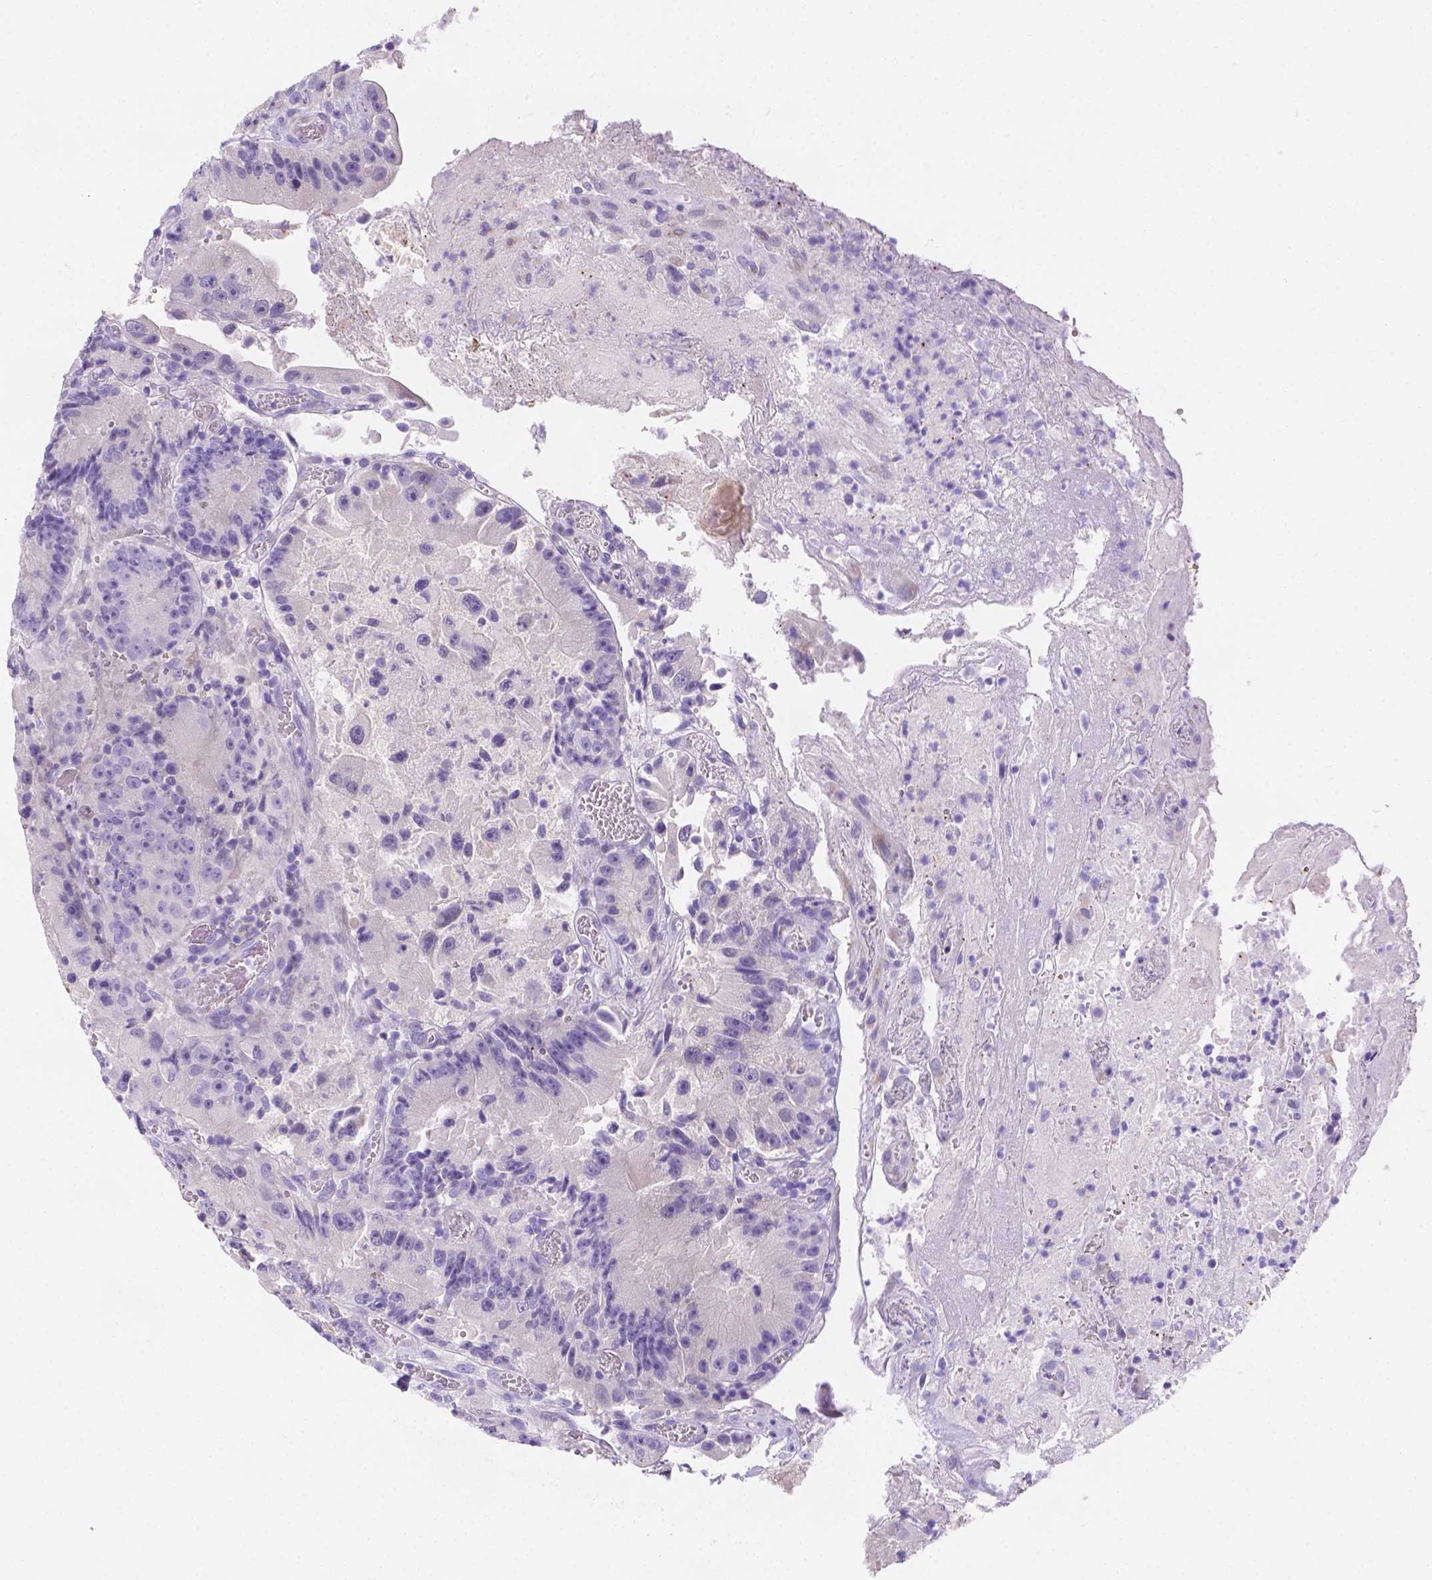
{"staining": {"intensity": "negative", "quantity": "none", "location": "none"}, "tissue": "colorectal cancer", "cell_type": "Tumor cells", "image_type": "cancer", "snomed": [{"axis": "morphology", "description": "Adenocarcinoma, NOS"}, {"axis": "topography", "description": "Colon"}], "caption": "This is an immunohistochemistry (IHC) image of human colorectal adenocarcinoma. There is no staining in tumor cells.", "gene": "MLN", "patient": {"sex": "female", "age": 86}}